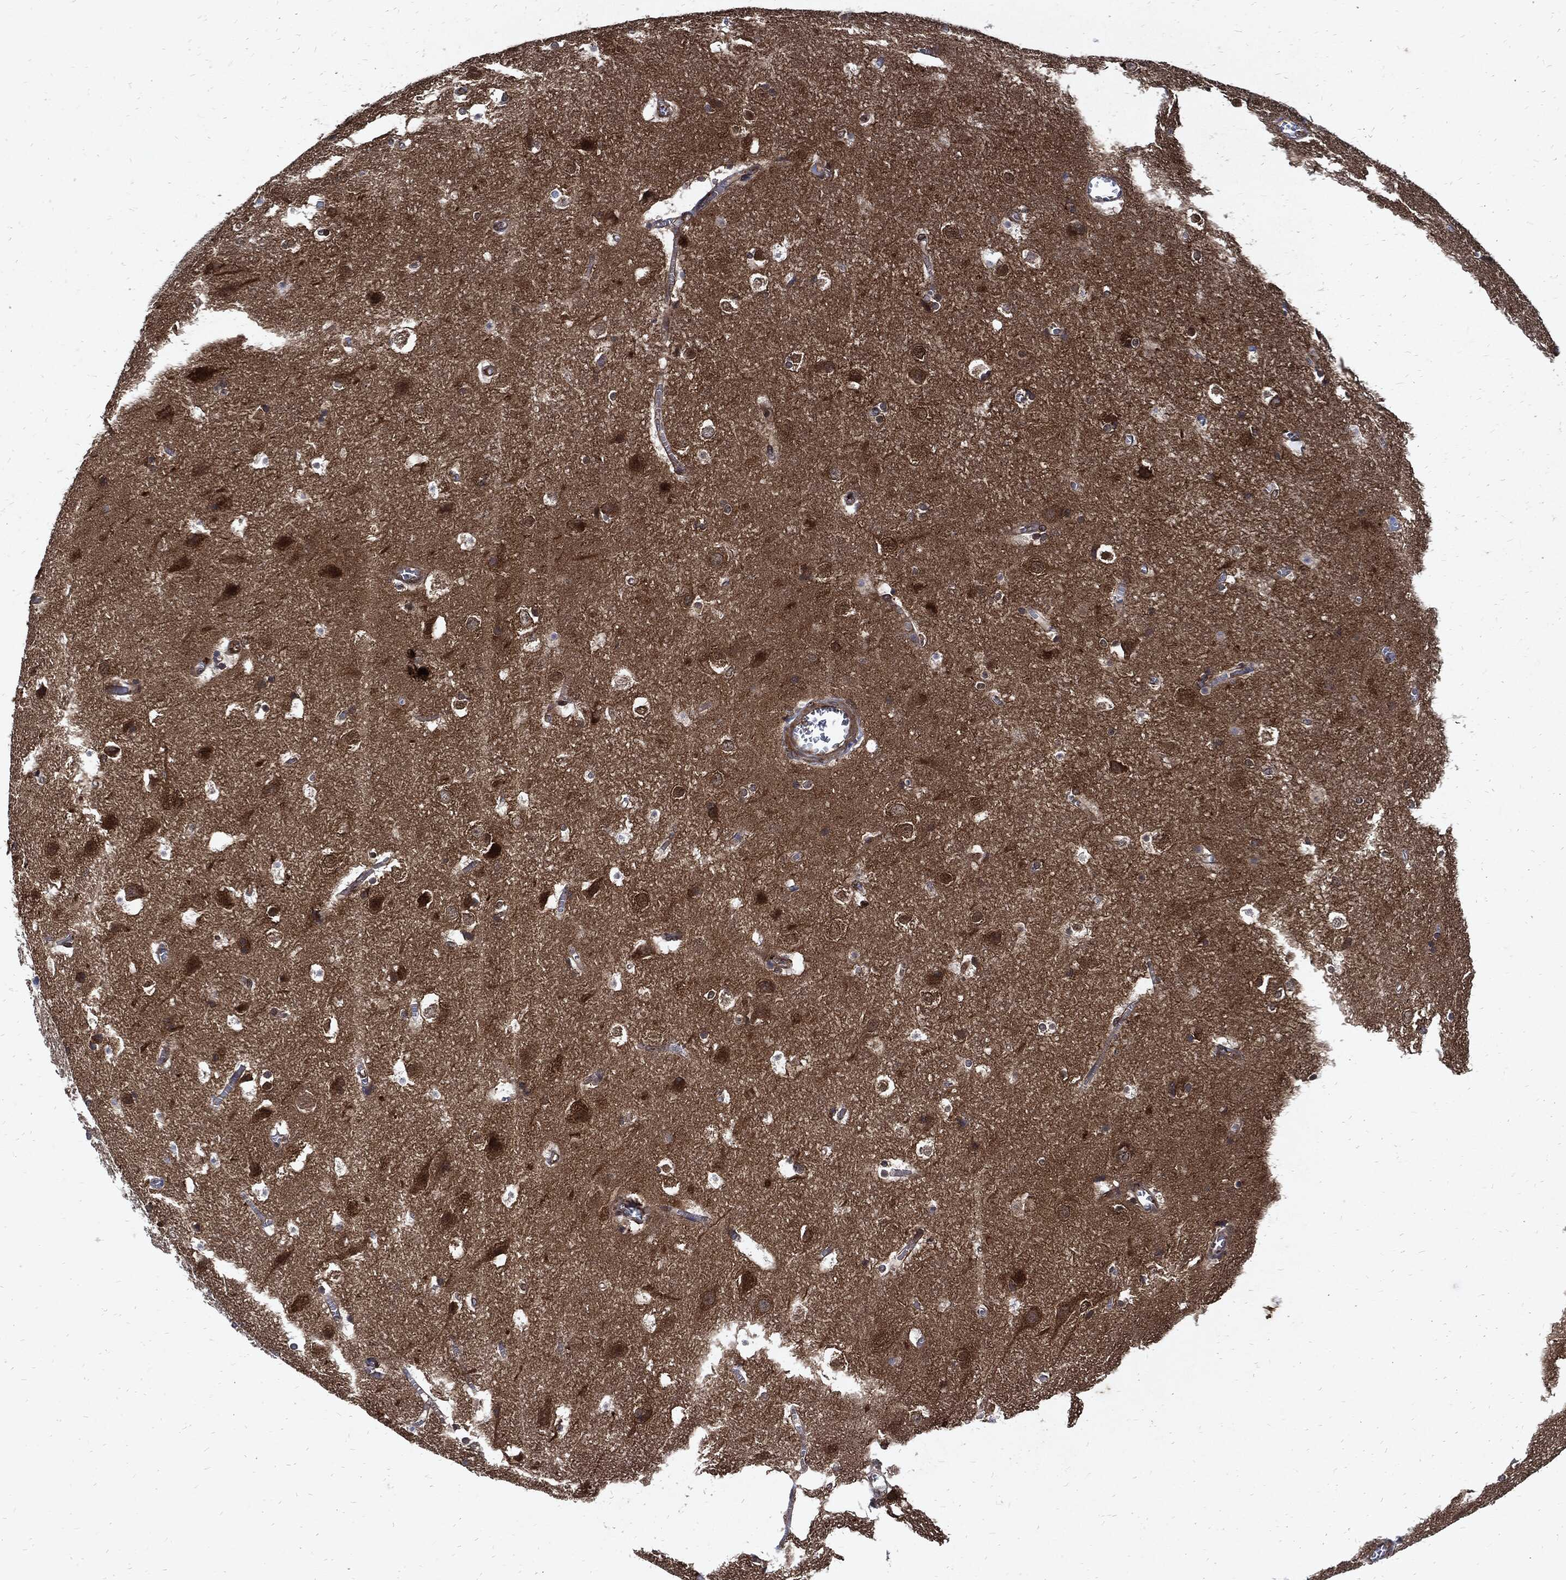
{"staining": {"intensity": "negative", "quantity": "none", "location": "none"}, "tissue": "cerebral cortex", "cell_type": "Endothelial cells", "image_type": "normal", "snomed": [{"axis": "morphology", "description": "Normal tissue, NOS"}, {"axis": "topography", "description": "Cerebral cortex"}], "caption": "DAB immunohistochemical staining of unremarkable human cerebral cortex exhibits no significant positivity in endothelial cells.", "gene": "DCTN1", "patient": {"sex": "male", "age": 59}}